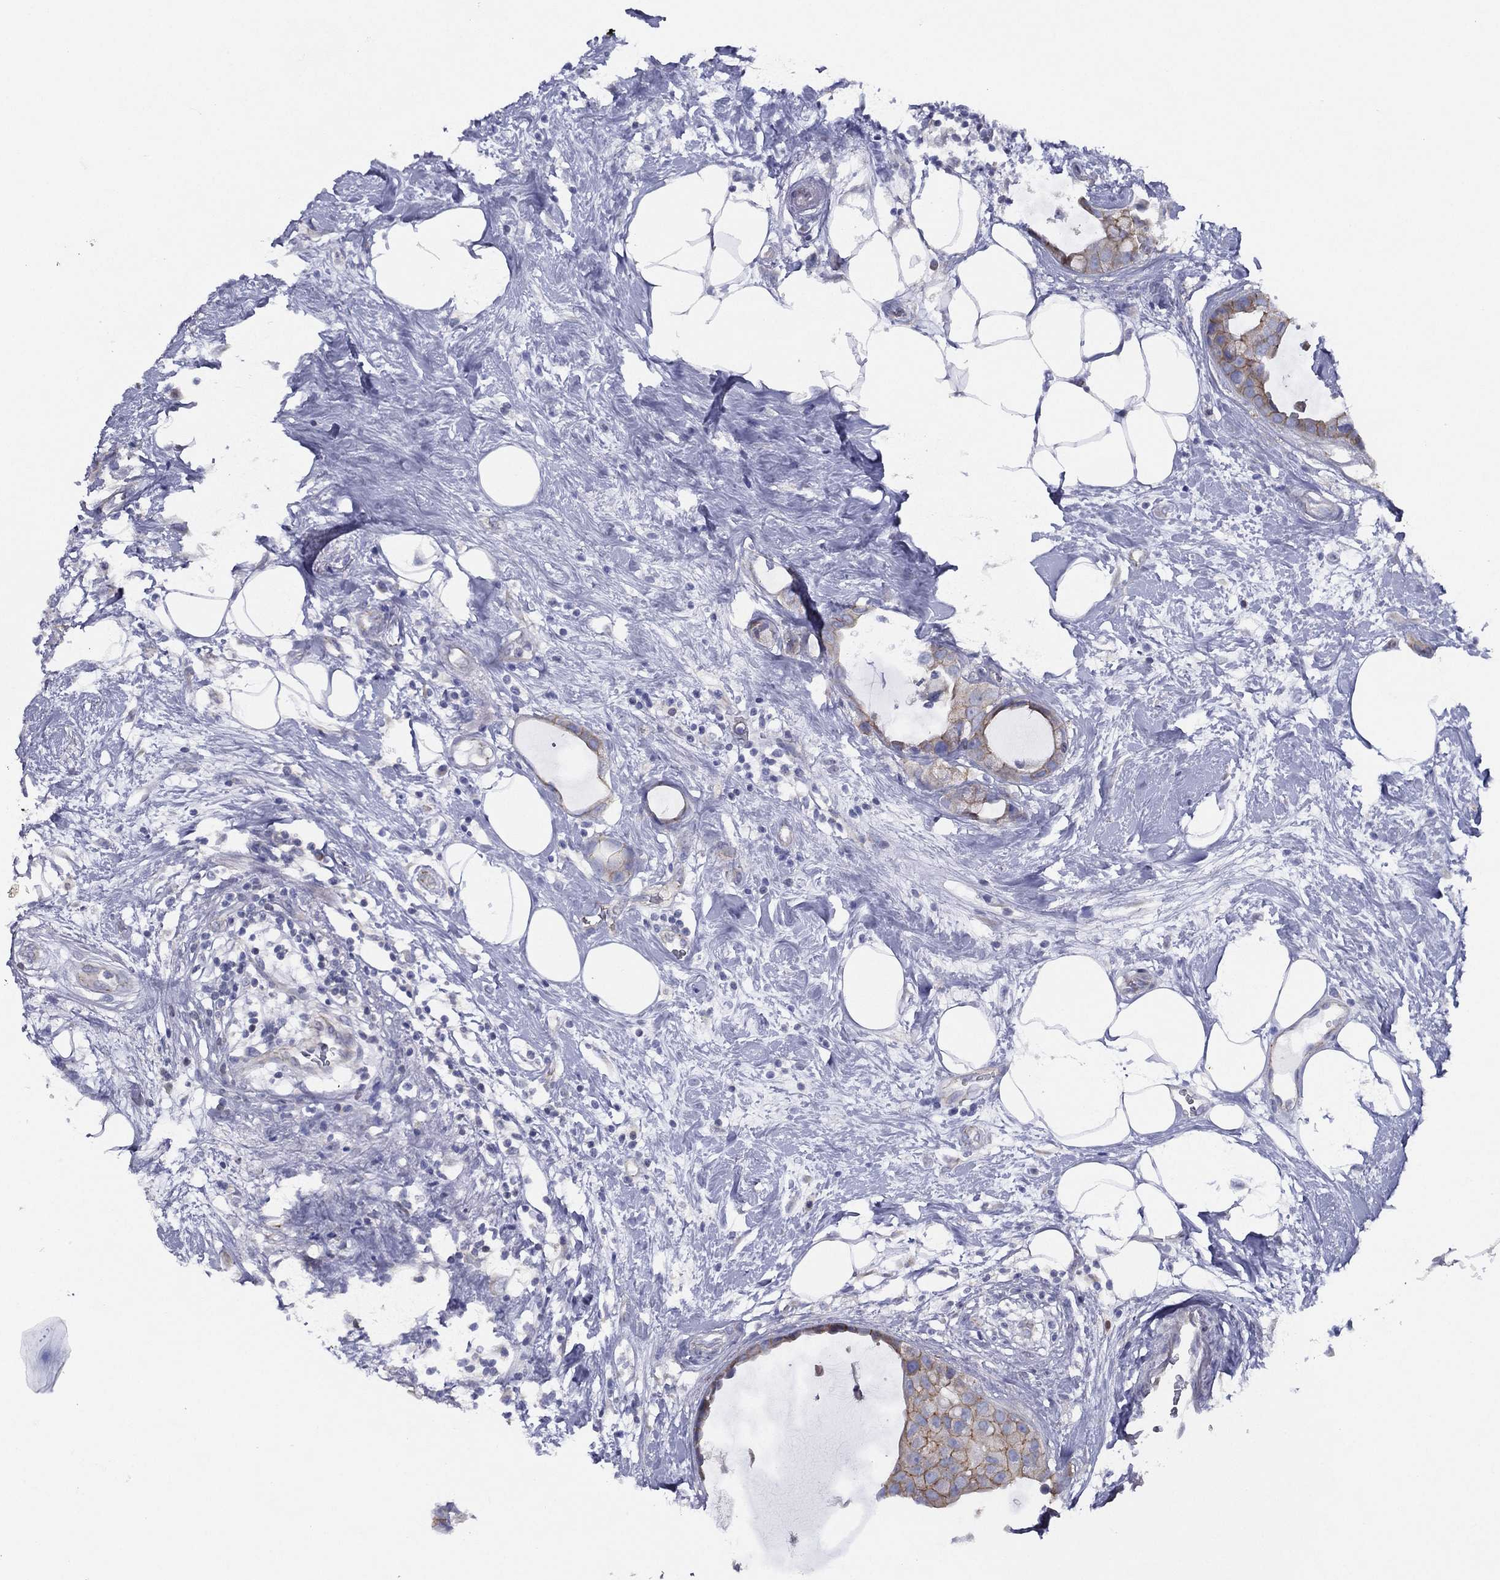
{"staining": {"intensity": "moderate", "quantity": ">75%", "location": "cytoplasmic/membranous"}, "tissue": "breast cancer", "cell_type": "Tumor cells", "image_type": "cancer", "snomed": [{"axis": "morphology", "description": "Duct carcinoma"}, {"axis": "topography", "description": "Breast"}], "caption": "The immunohistochemical stain labels moderate cytoplasmic/membranous expression in tumor cells of breast cancer (infiltrating ductal carcinoma) tissue.", "gene": "ZNF223", "patient": {"sex": "female", "age": 45}}